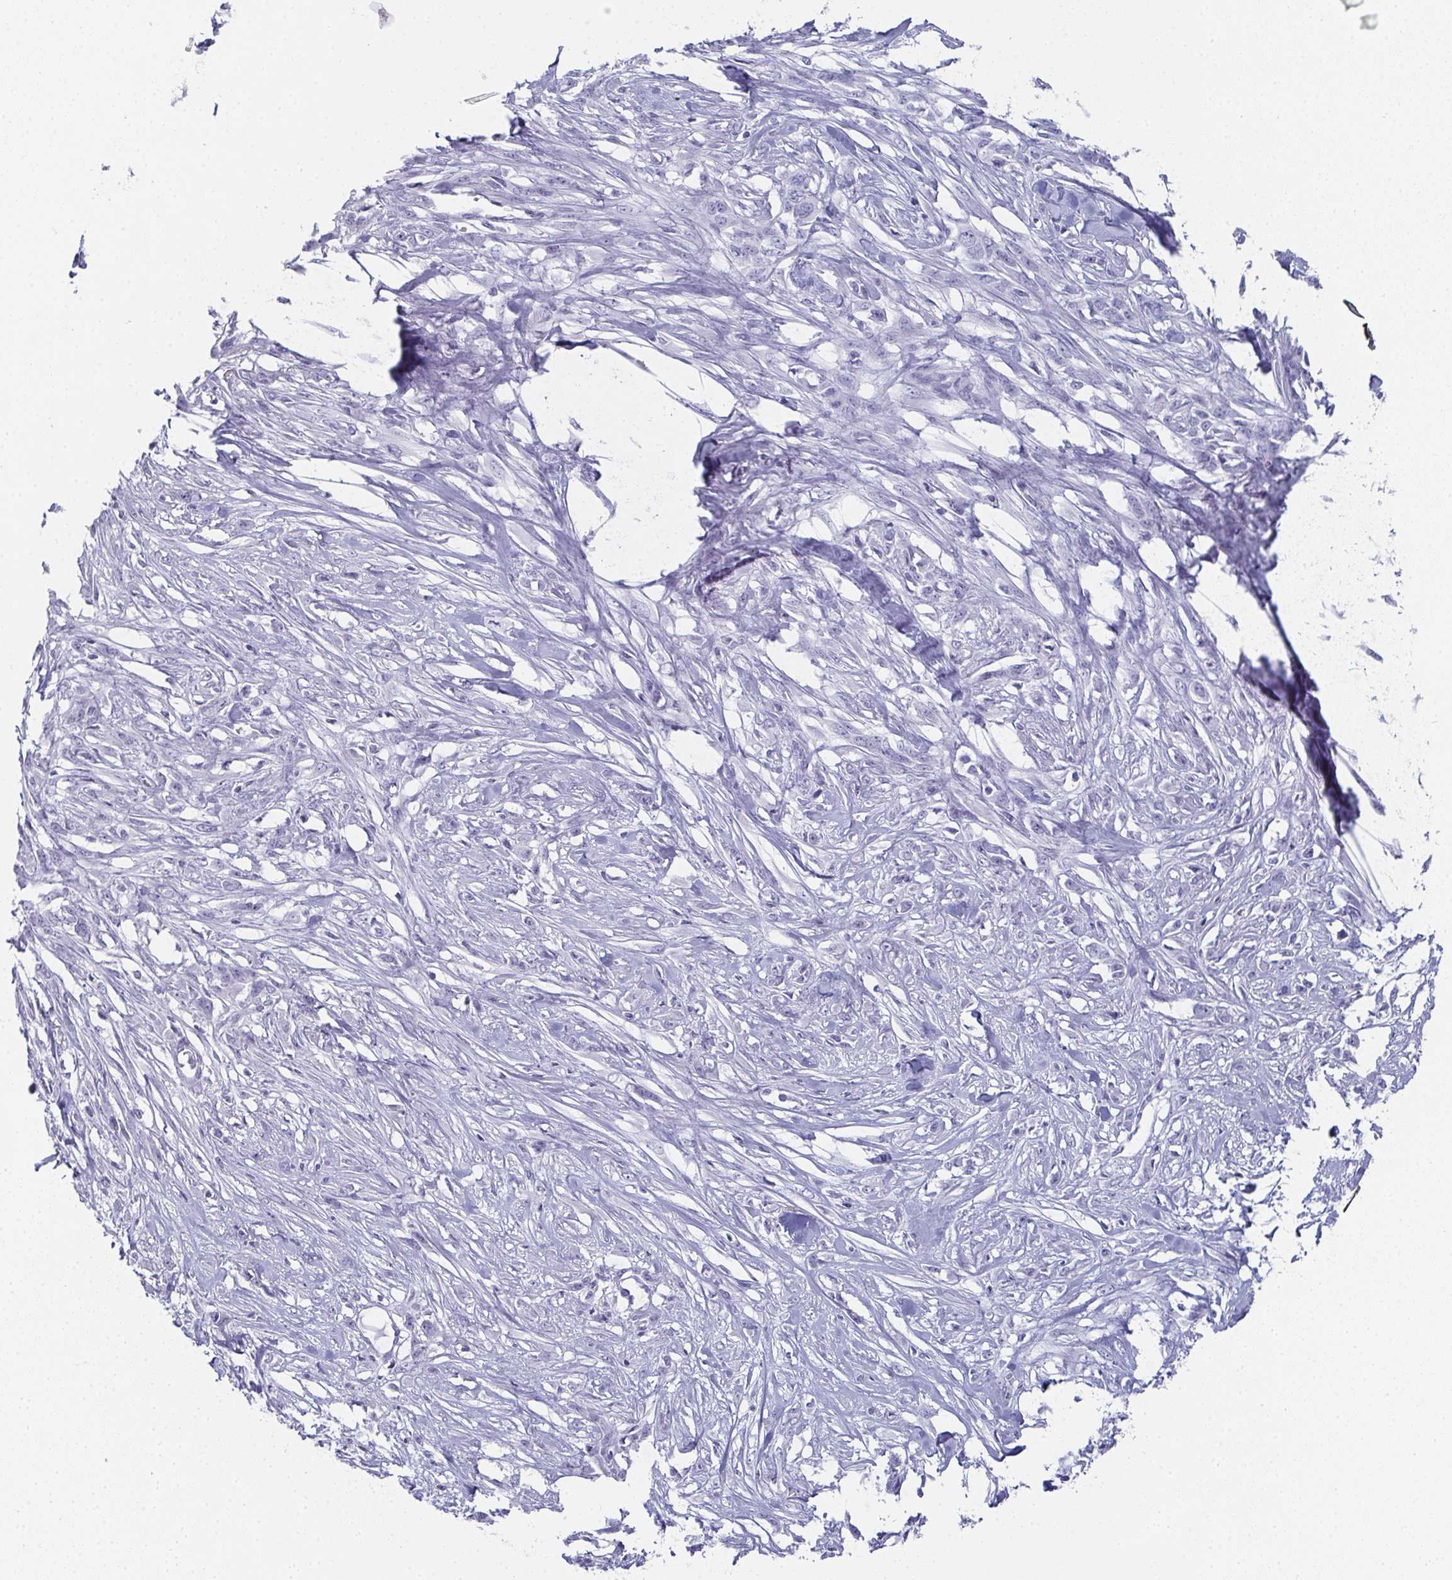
{"staining": {"intensity": "negative", "quantity": "none", "location": "none"}, "tissue": "skin cancer", "cell_type": "Tumor cells", "image_type": "cancer", "snomed": [{"axis": "morphology", "description": "Squamous cell carcinoma, NOS"}, {"axis": "topography", "description": "Skin"}], "caption": "The photomicrograph reveals no staining of tumor cells in skin cancer (squamous cell carcinoma). (Brightfield microscopy of DAB (3,3'-diaminobenzidine) immunohistochemistry at high magnification).", "gene": "PYCR3", "patient": {"sex": "female", "age": 59}}